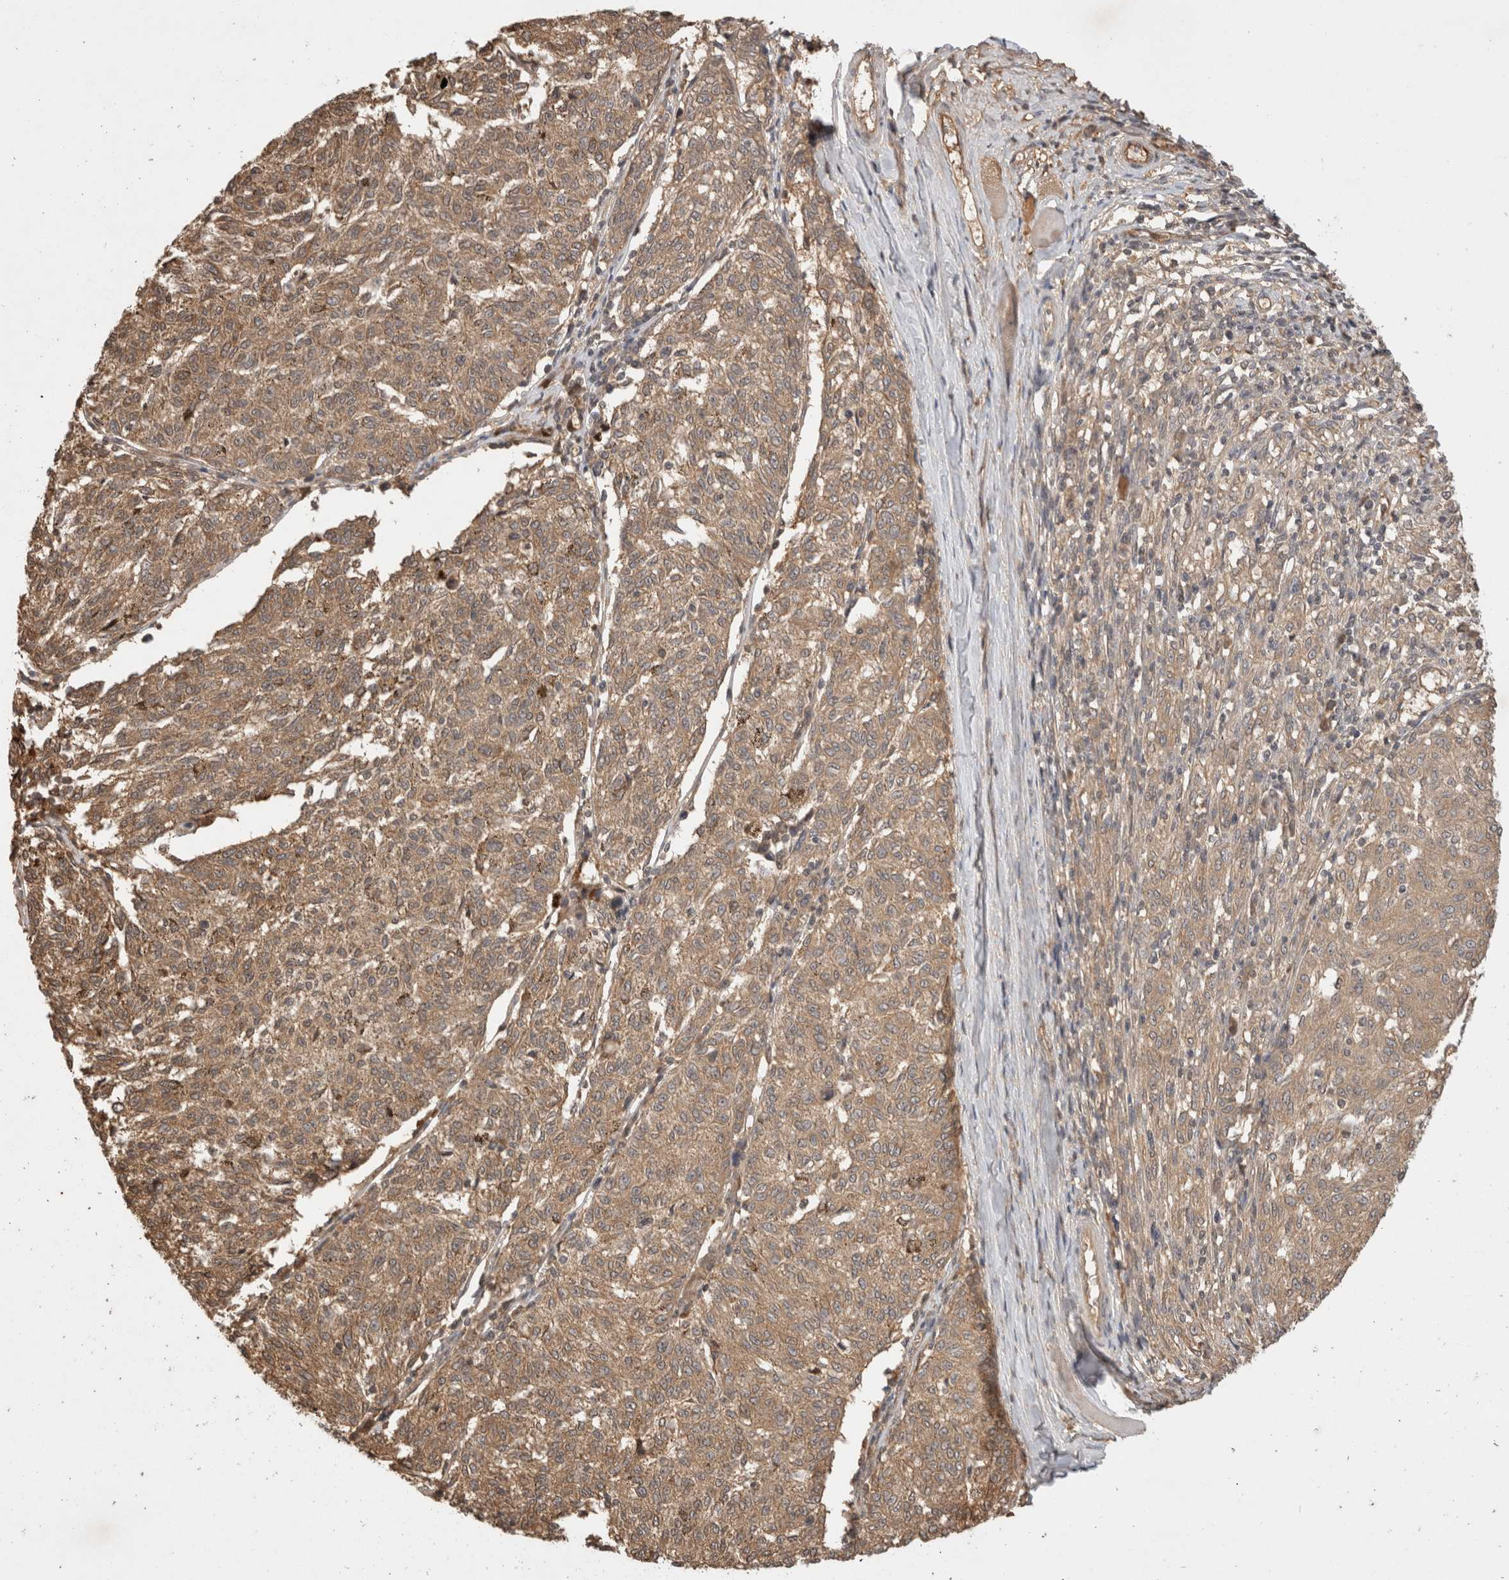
{"staining": {"intensity": "moderate", "quantity": ">75%", "location": "cytoplasmic/membranous"}, "tissue": "melanoma", "cell_type": "Tumor cells", "image_type": "cancer", "snomed": [{"axis": "morphology", "description": "Malignant melanoma, NOS"}, {"axis": "topography", "description": "Skin"}], "caption": "High-magnification brightfield microscopy of melanoma stained with DAB (brown) and counterstained with hematoxylin (blue). tumor cells exhibit moderate cytoplasmic/membranous expression is appreciated in about>75% of cells. The protein of interest is shown in brown color, while the nuclei are stained blue.", "gene": "PRMT3", "patient": {"sex": "female", "age": 72}}